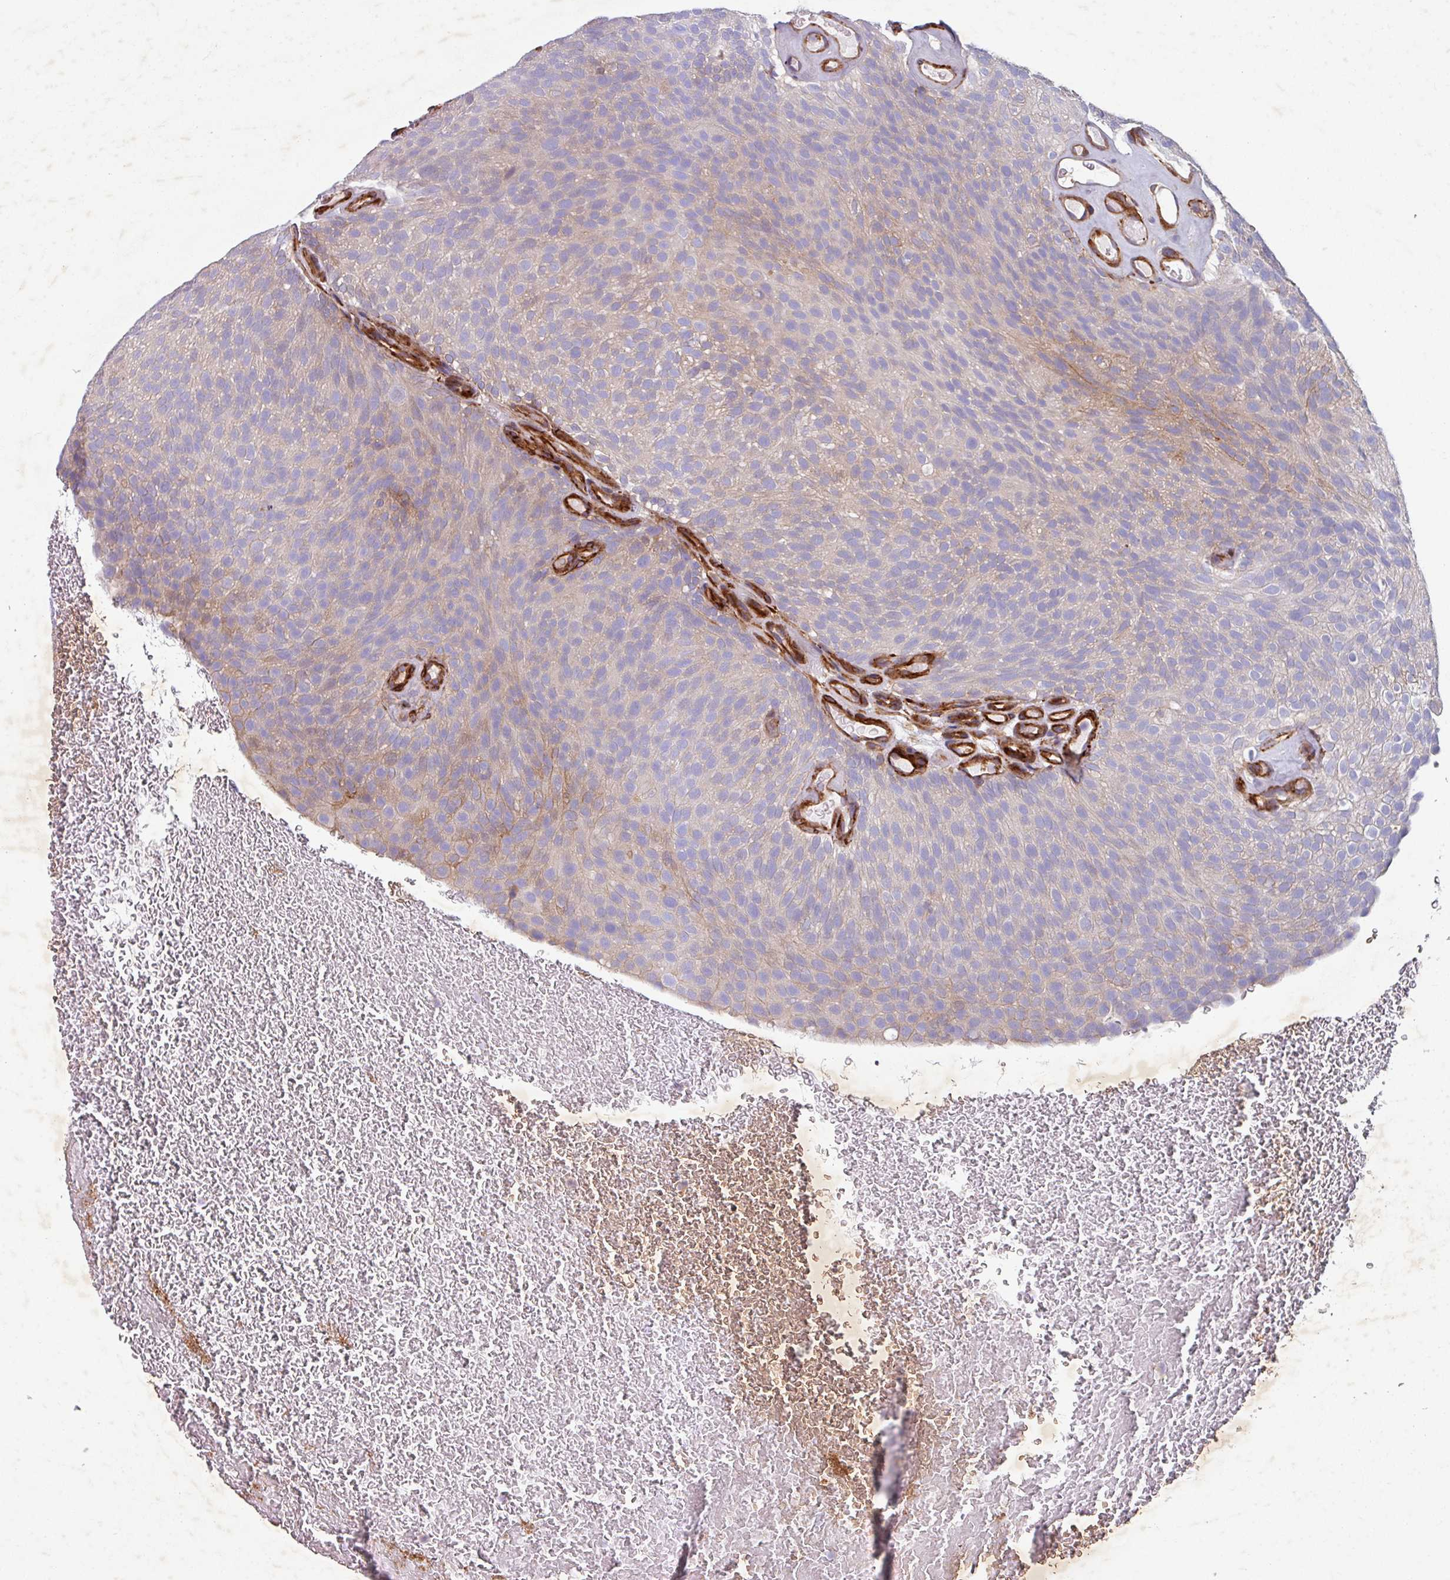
{"staining": {"intensity": "weak", "quantity": "<25%", "location": "cytoplasmic/membranous"}, "tissue": "urothelial cancer", "cell_type": "Tumor cells", "image_type": "cancer", "snomed": [{"axis": "morphology", "description": "Urothelial carcinoma, Low grade"}, {"axis": "topography", "description": "Urinary bladder"}], "caption": "This is a micrograph of immunohistochemistry staining of low-grade urothelial carcinoma, which shows no positivity in tumor cells.", "gene": "ATP2C2", "patient": {"sex": "male", "age": 78}}